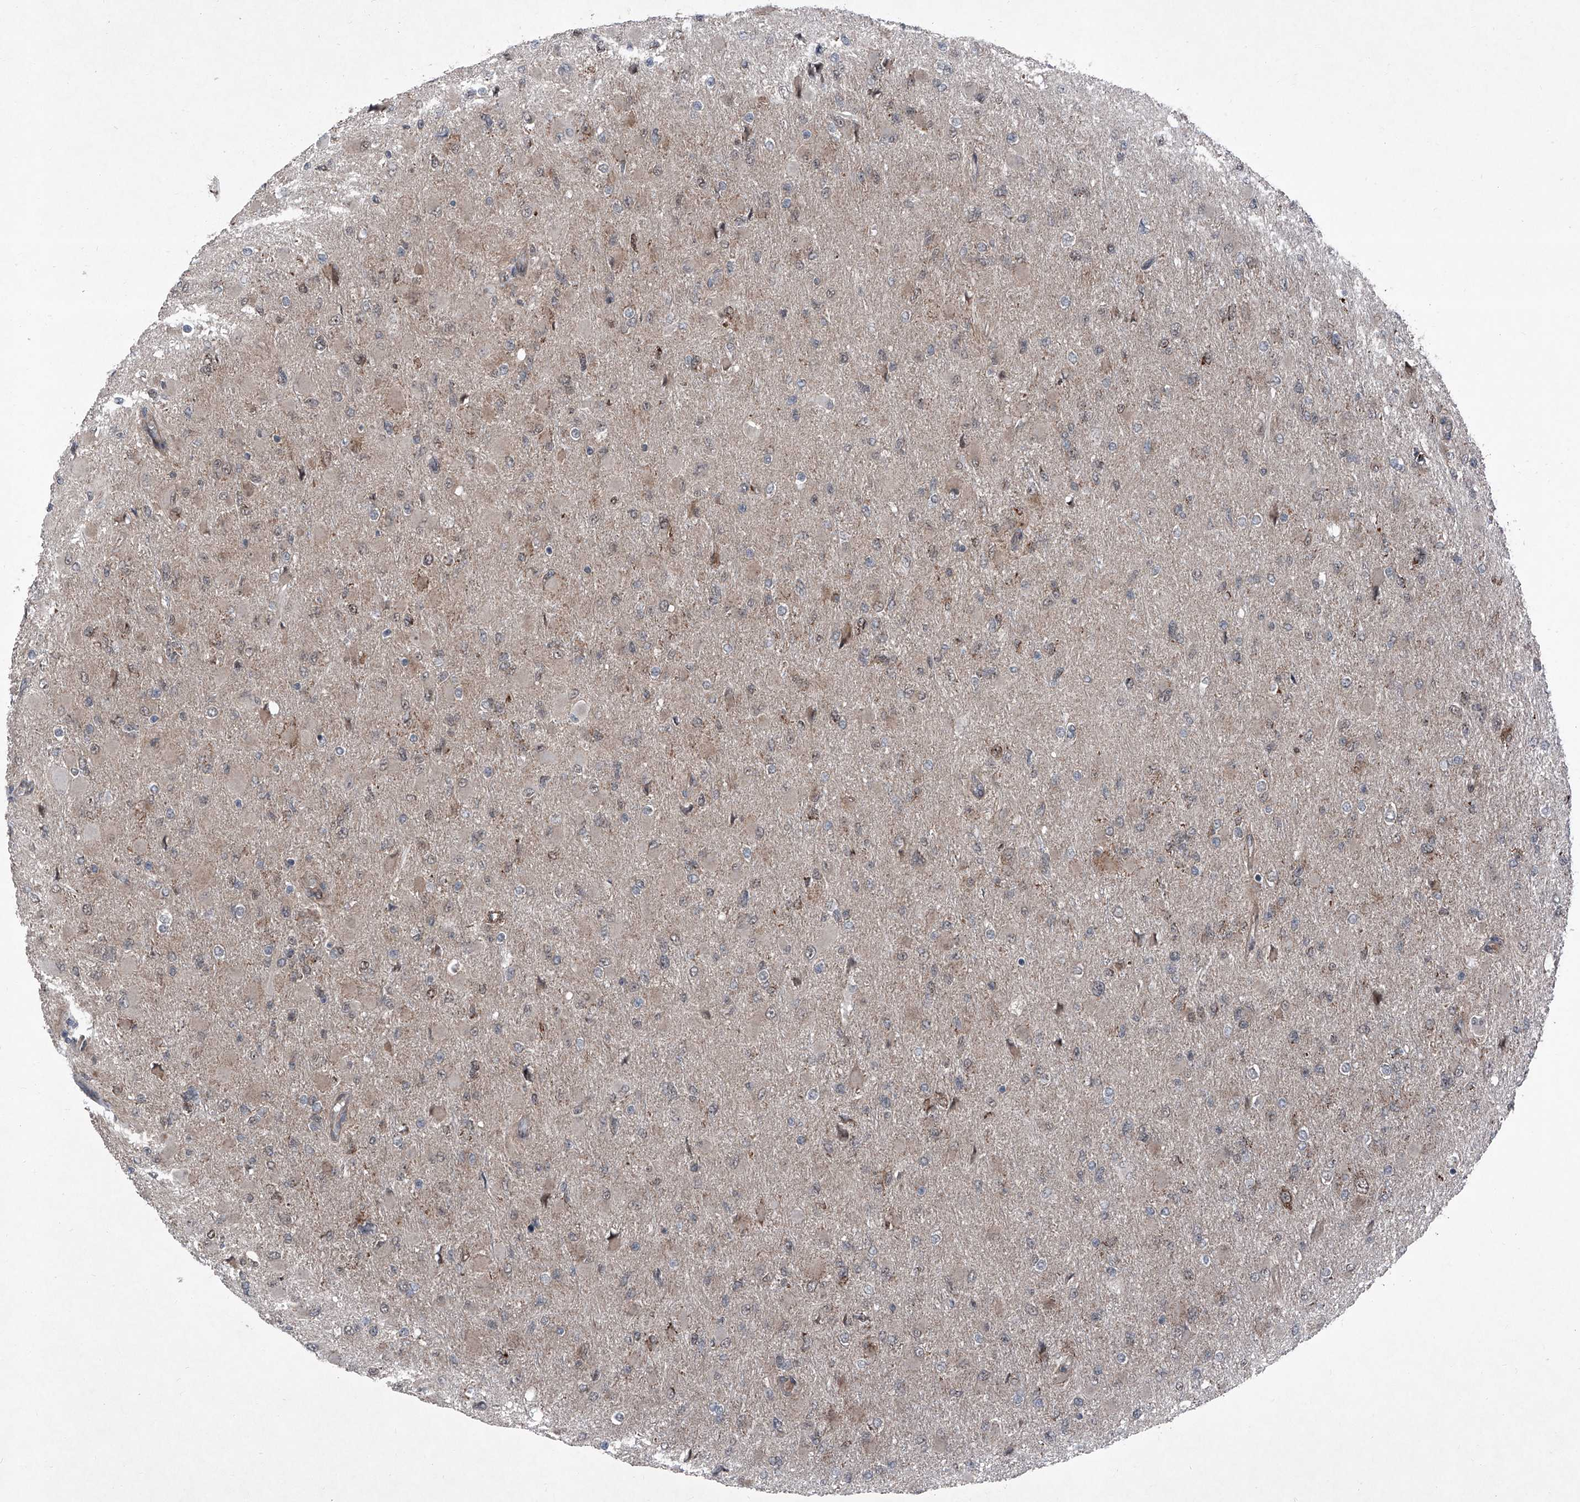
{"staining": {"intensity": "negative", "quantity": "none", "location": "none"}, "tissue": "glioma", "cell_type": "Tumor cells", "image_type": "cancer", "snomed": [{"axis": "morphology", "description": "Glioma, malignant, High grade"}, {"axis": "topography", "description": "Cerebral cortex"}], "caption": "A high-resolution micrograph shows immunohistochemistry (IHC) staining of malignant glioma (high-grade), which demonstrates no significant expression in tumor cells.", "gene": "COA7", "patient": {"sex": "female", "age": 36}}